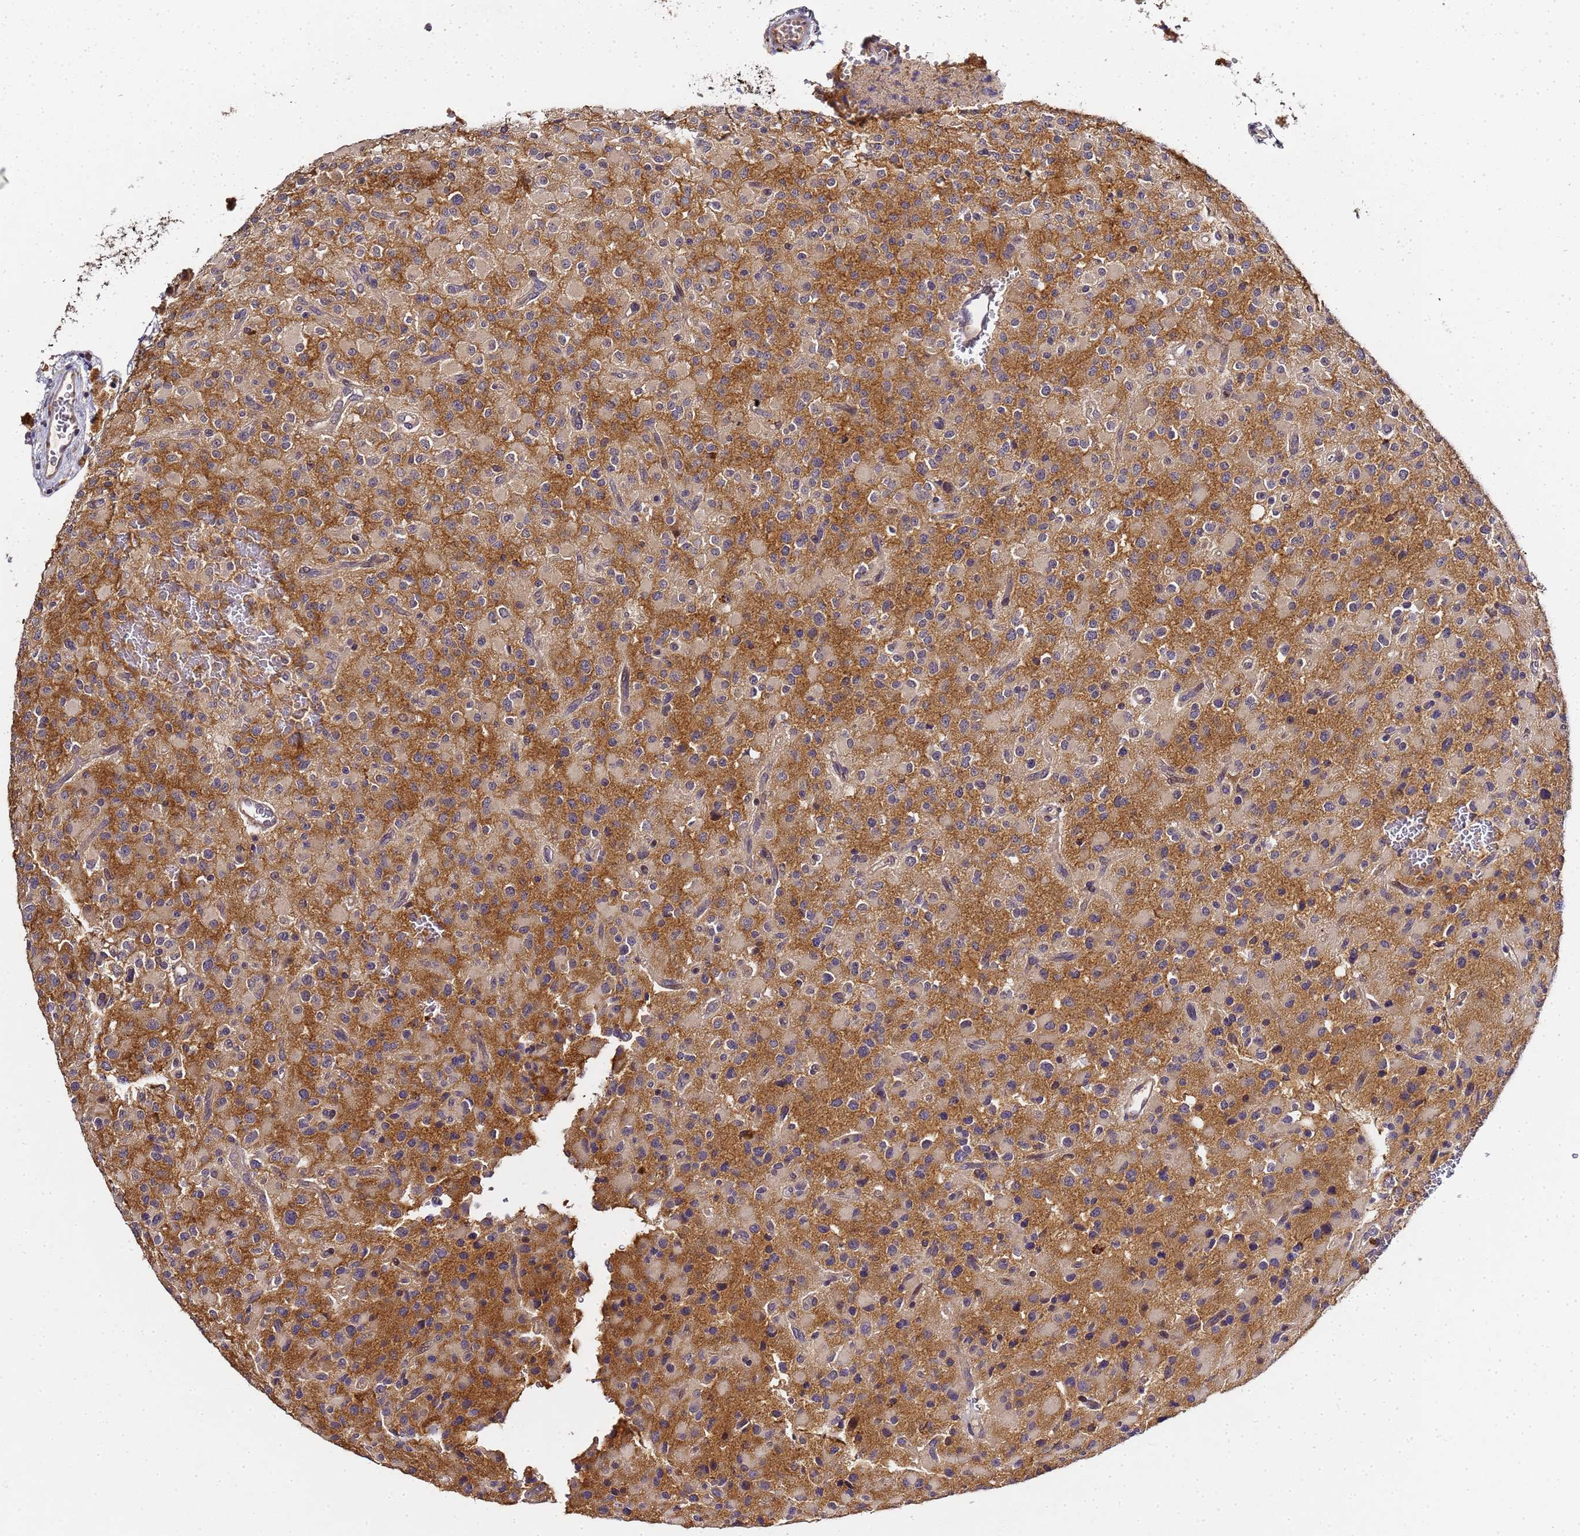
{"staining": {"intensity": "moderate", "quantity": "<25%", "location": "cytoplasmic/membranous"}, "tissue": "glioma", "cell_type": "Tumor cells", "image_type": "cancer", "snomed": [{"axis": "morphology", "description": "Glioma, malignant, High grade"}, {"axis": "topography", "description": "Brain"}], "caption": "A brown stain highlights moderate cytoplasmic/membranous positivity of a protein in malignant glioma (high-grade) tumor cells. (Stains: DAB (3,3'-diaminobenzidine) in brown, nuclei in blue, Microscopy: brightfield microscopy at high magnification).", "gene": "LGI4", "patient": {"sex": "male", "age": 34}}